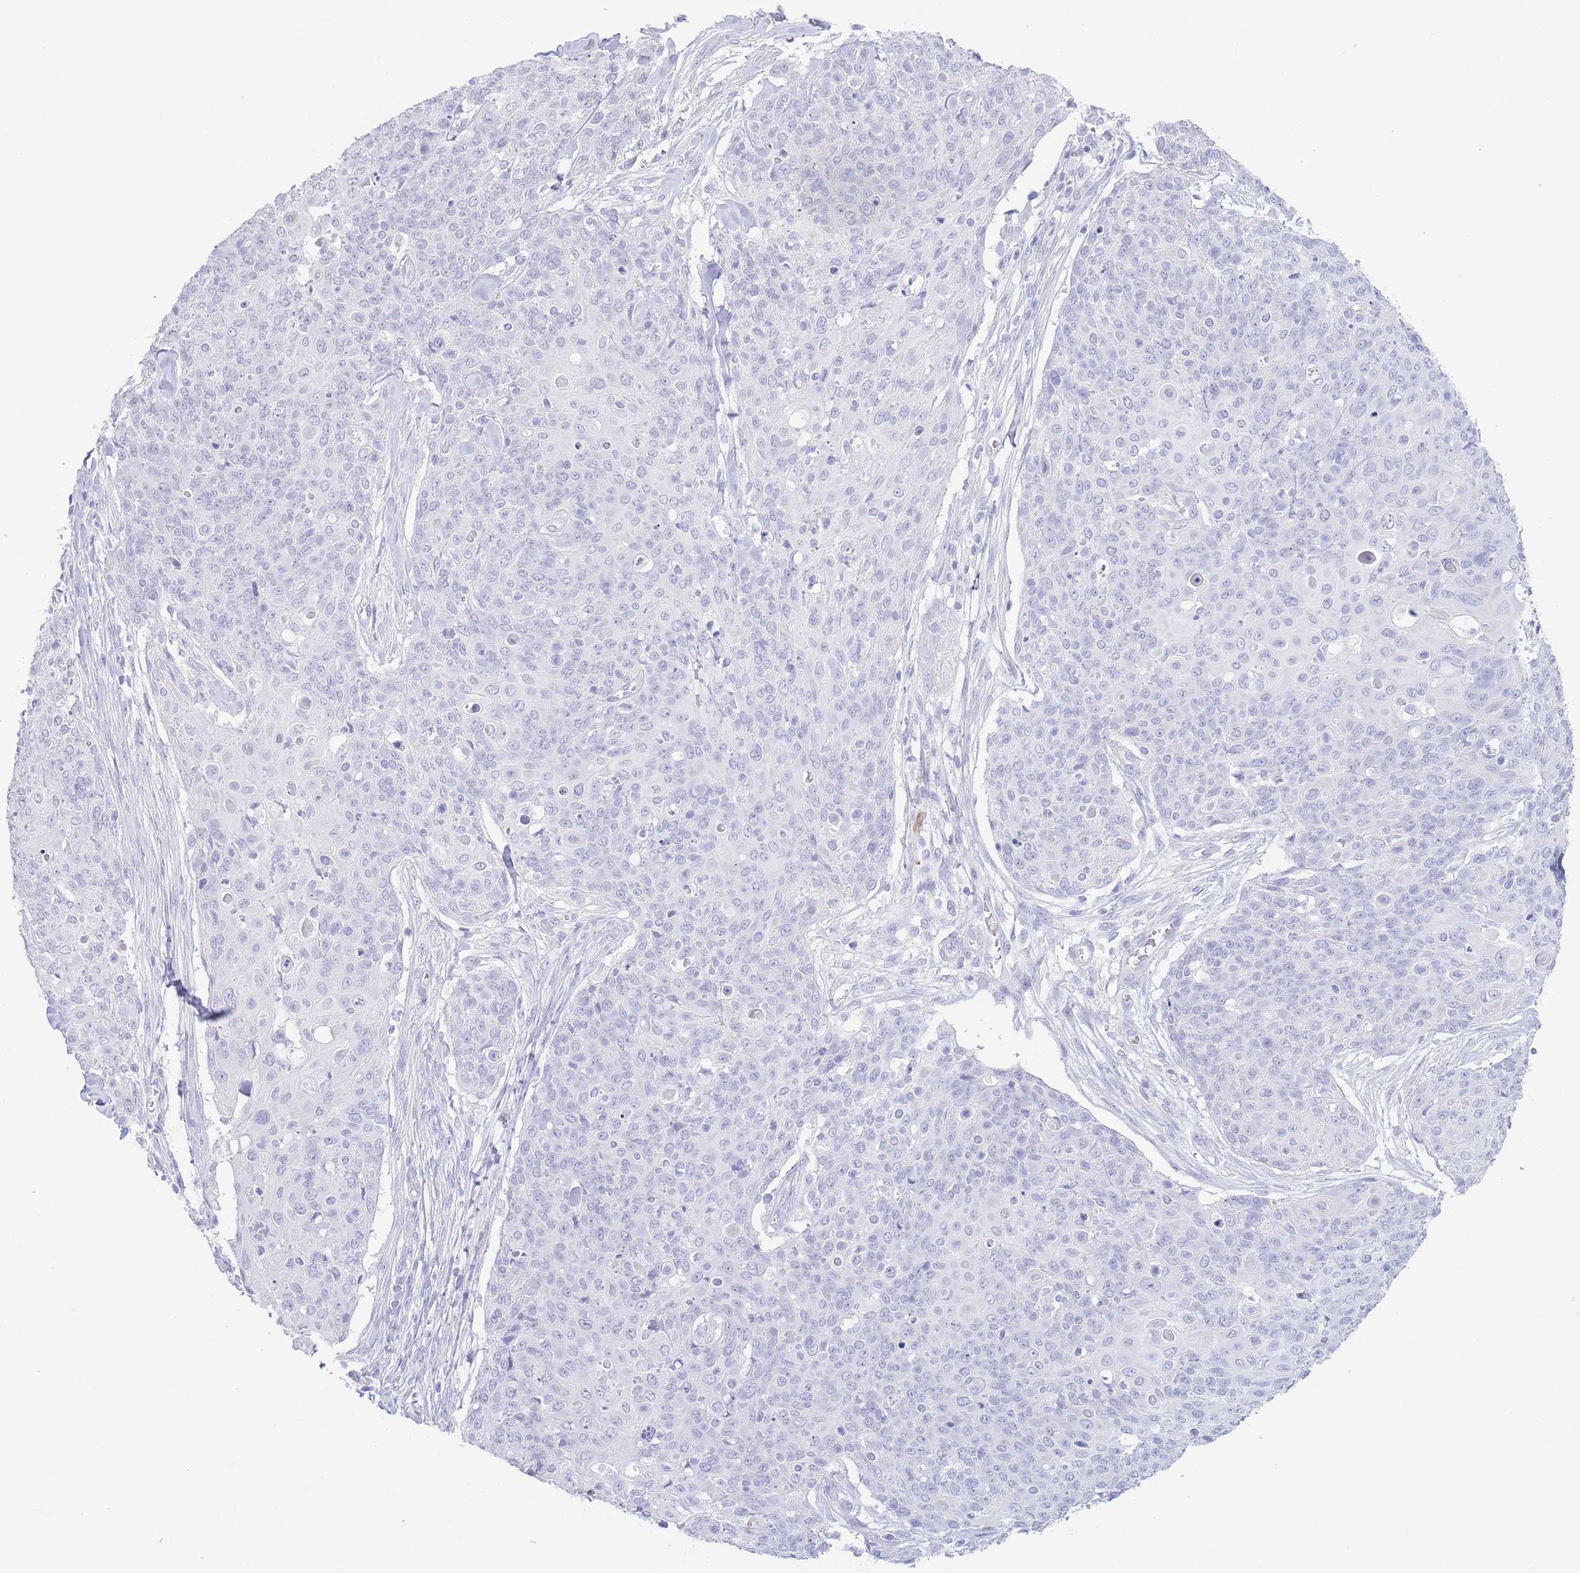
{"staining": {"intensity": "negative", "quantity": "none", "location": "none"}, "tissue": "skin cancer", "cell_type": "Tumor cells", "image_type": "cancer", "snomed": [{"axis": "morphology", "description": "Squamous cell carcinoma, NOS"}, {"axis": "topography", "description": "Skin"}, {"axis": "topography", "description": "Vulva"}], "caption": "A micrograph of human squamous cell carcinoma (skin) is negative for staining in tumor cells.", "gene": "PKLR", "patient": {"sex": "female", "age": 85}}